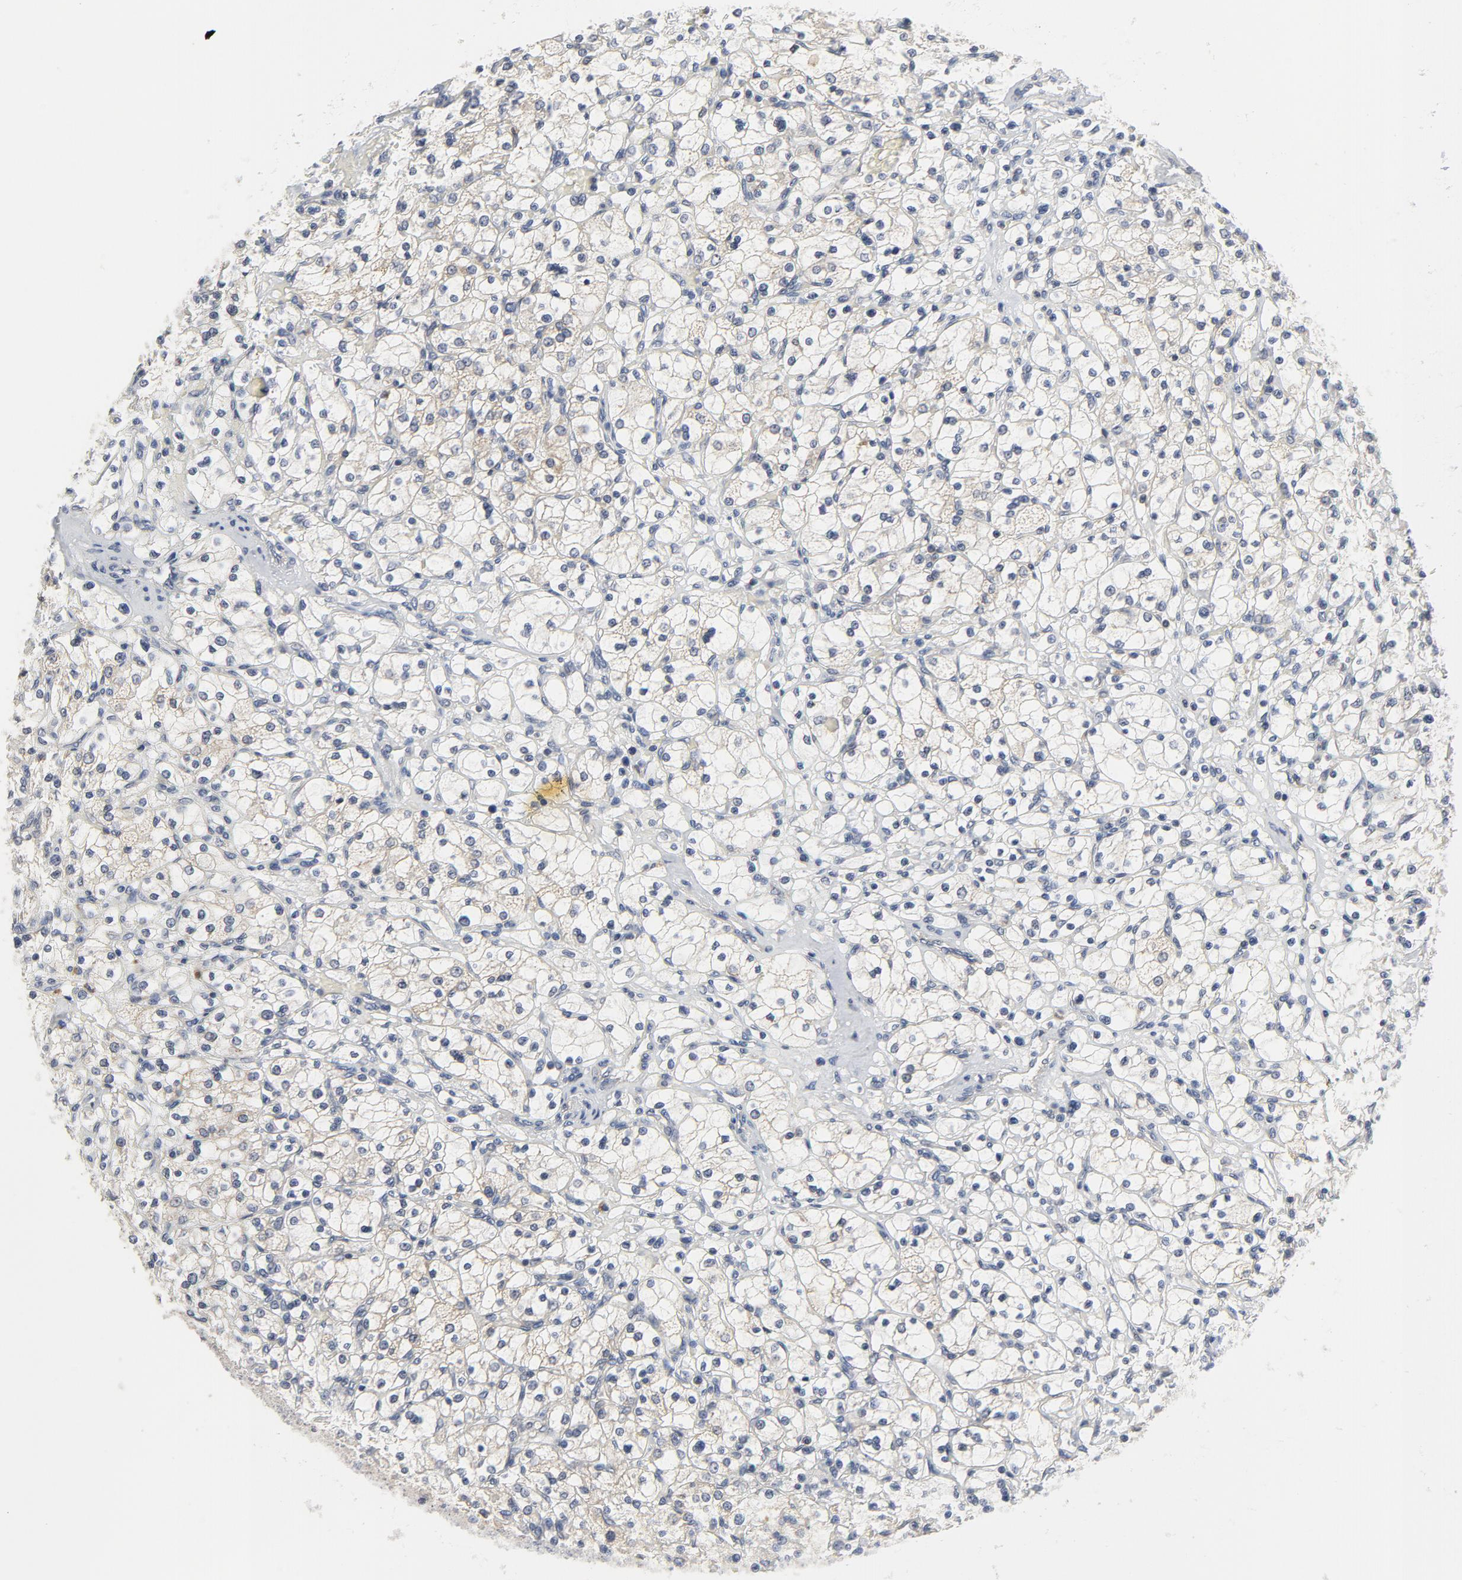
{"staining": {"intensity": "weak", "quantity": "<25%", "location": "cytoplasmic/membranous"}, "tissue": "renal cancer", "cell_type": "Tumor cells", "image_type": "cancer", "snomed": [{"axis": "morphology", "description": "Adenocarcinoma, NOS"}, {"axis": "topography", "description": "Kidney"}], "caption": "Histopathology image shows no protein positivity in tumor cells of renal adenocarcinoma tissue.", "gene": "C14orf119", "patient": {"sex": "female", "age": 83}}